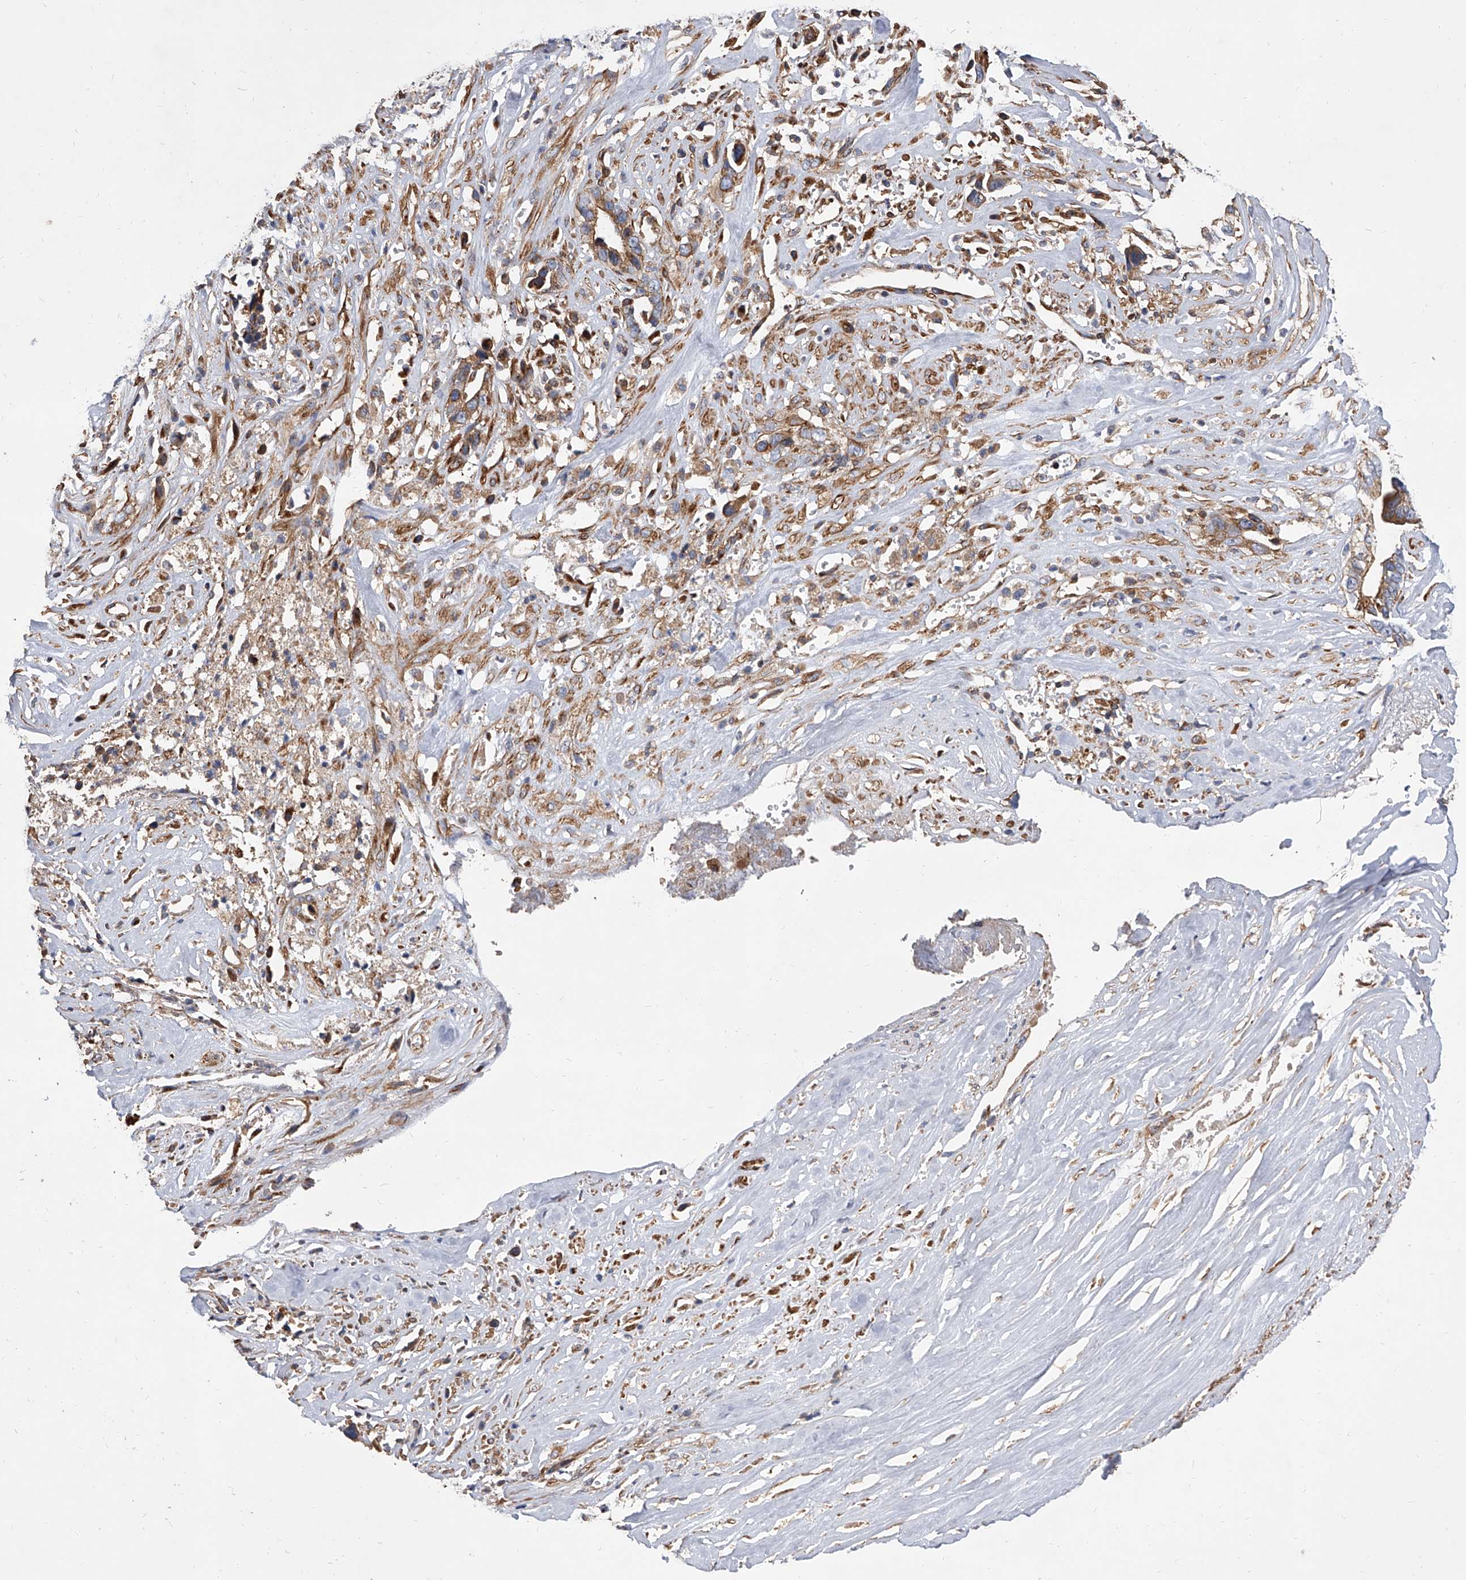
{"staining": {"intensity": "moderate", "quantity": ">75%", "location": "cytoplasmic/membranous"}, "tissue": "liver cancer", "cell_type": "Tumor cells", "image_type": "cancer", "snomed": [{"axis": "morphology", "description": "Cholangiocarcinoma"}, {"axis": "topography", "description": "Liver"}], "caption": "The micrograph shows immunohistochemical staining of liver cancer. There is moderate cytoplasmic/membranous expression is seen in approximately >75% of tumor cells.", "gene": "PISD", "patient": {"sex": "female", "age": 79}}